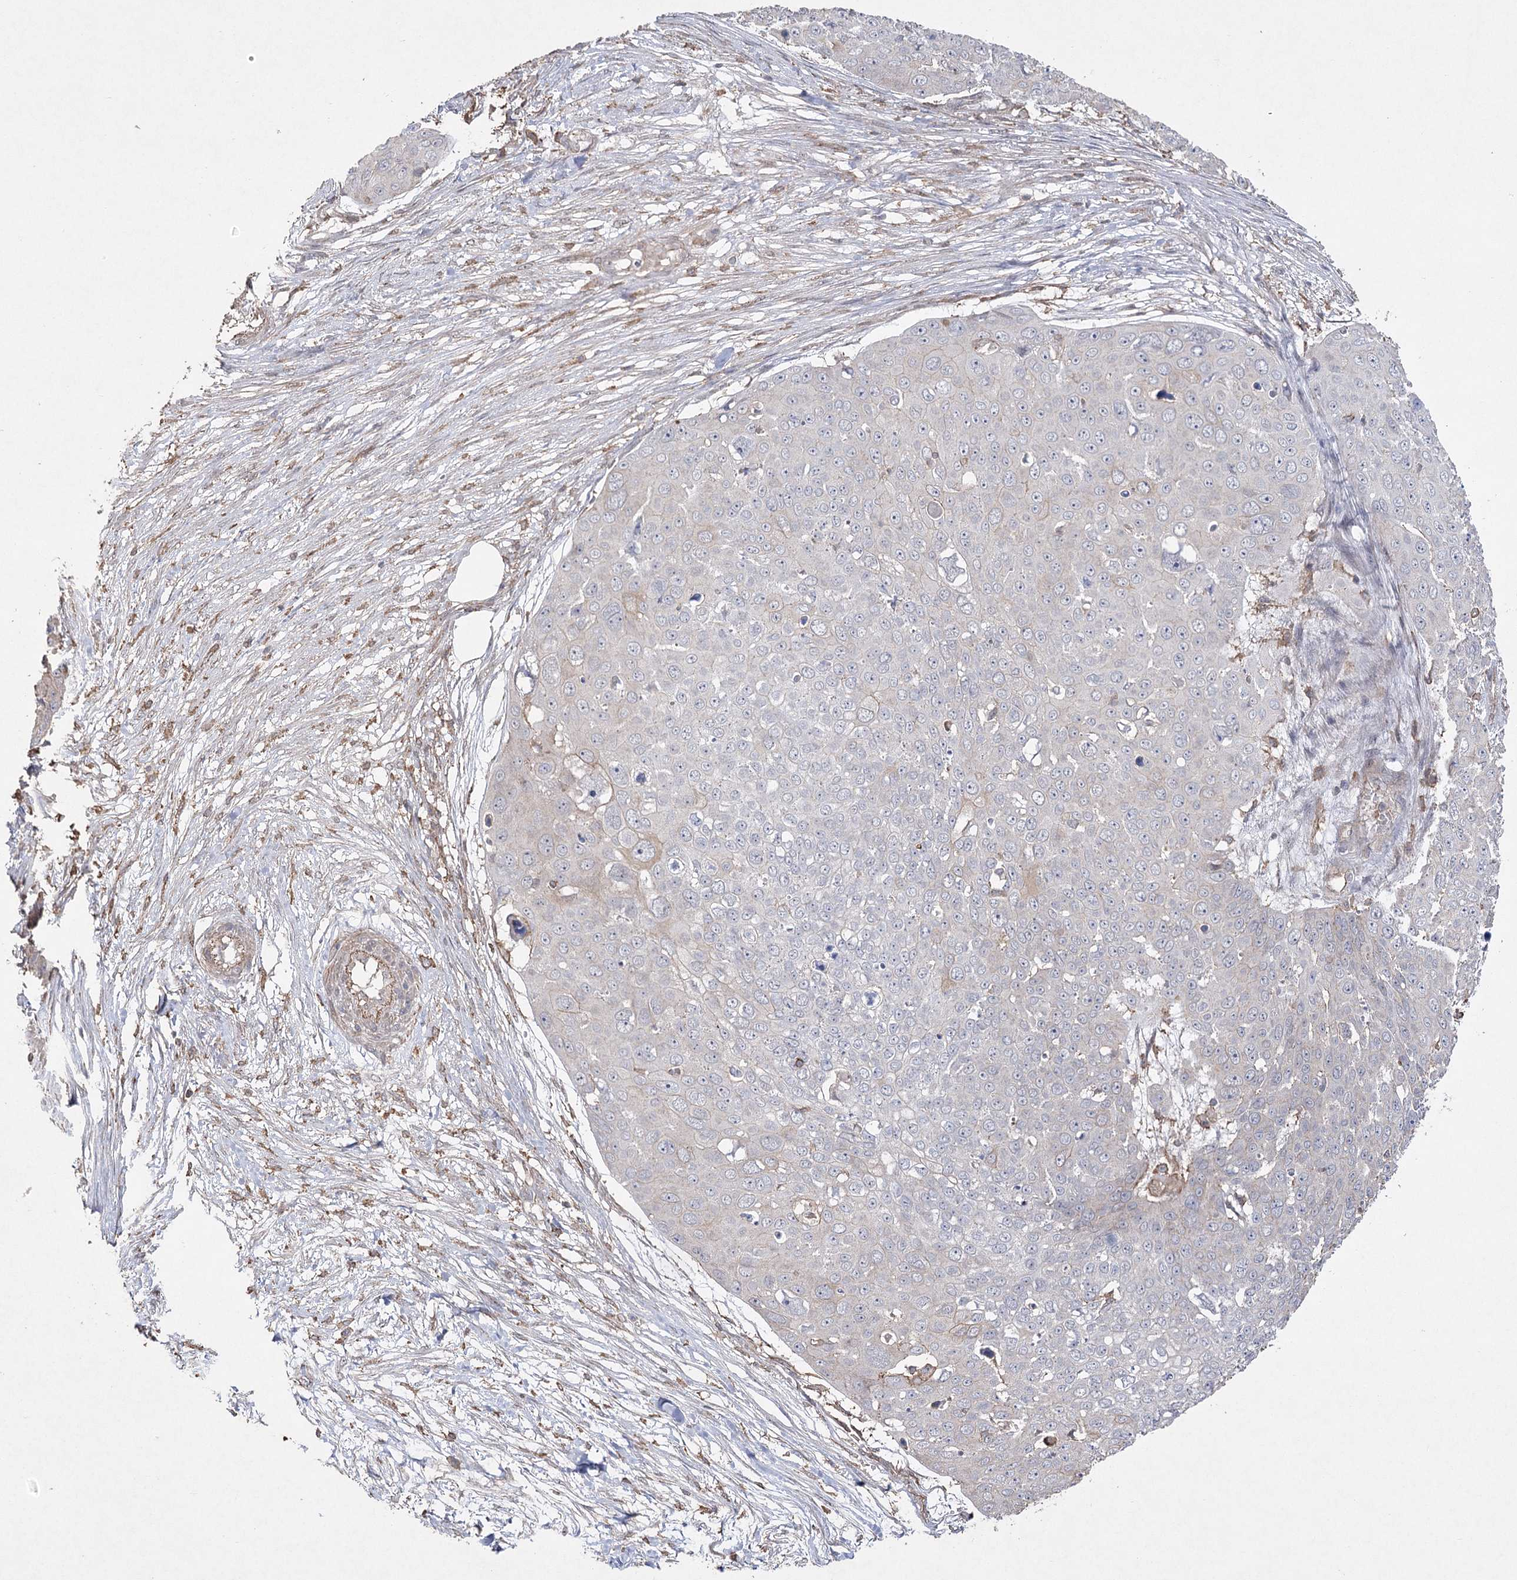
{"staining": {"intensity": "negative", "quantity": "none", "location": "none"}, "tissue": "skin cancer", "cell_type": "Tumor cells", "image_type": "cancer", "snomed": [{"axis": "morphology", "description": "Squamous cell carcinoma, NOS"}, {"axis": "topography", "description": "Skin"}], "caption": "Immunohistochemical staining of squamous cell carcinoma (skin) reveals no significant staining in tumor cells. (Stains: DAB IHC with hematoxylin counter stain, Microscopy: brightfield microscopy at high magnification).", "gene": "OBSL1", "patient": {"sex": "male", "age": 71}}